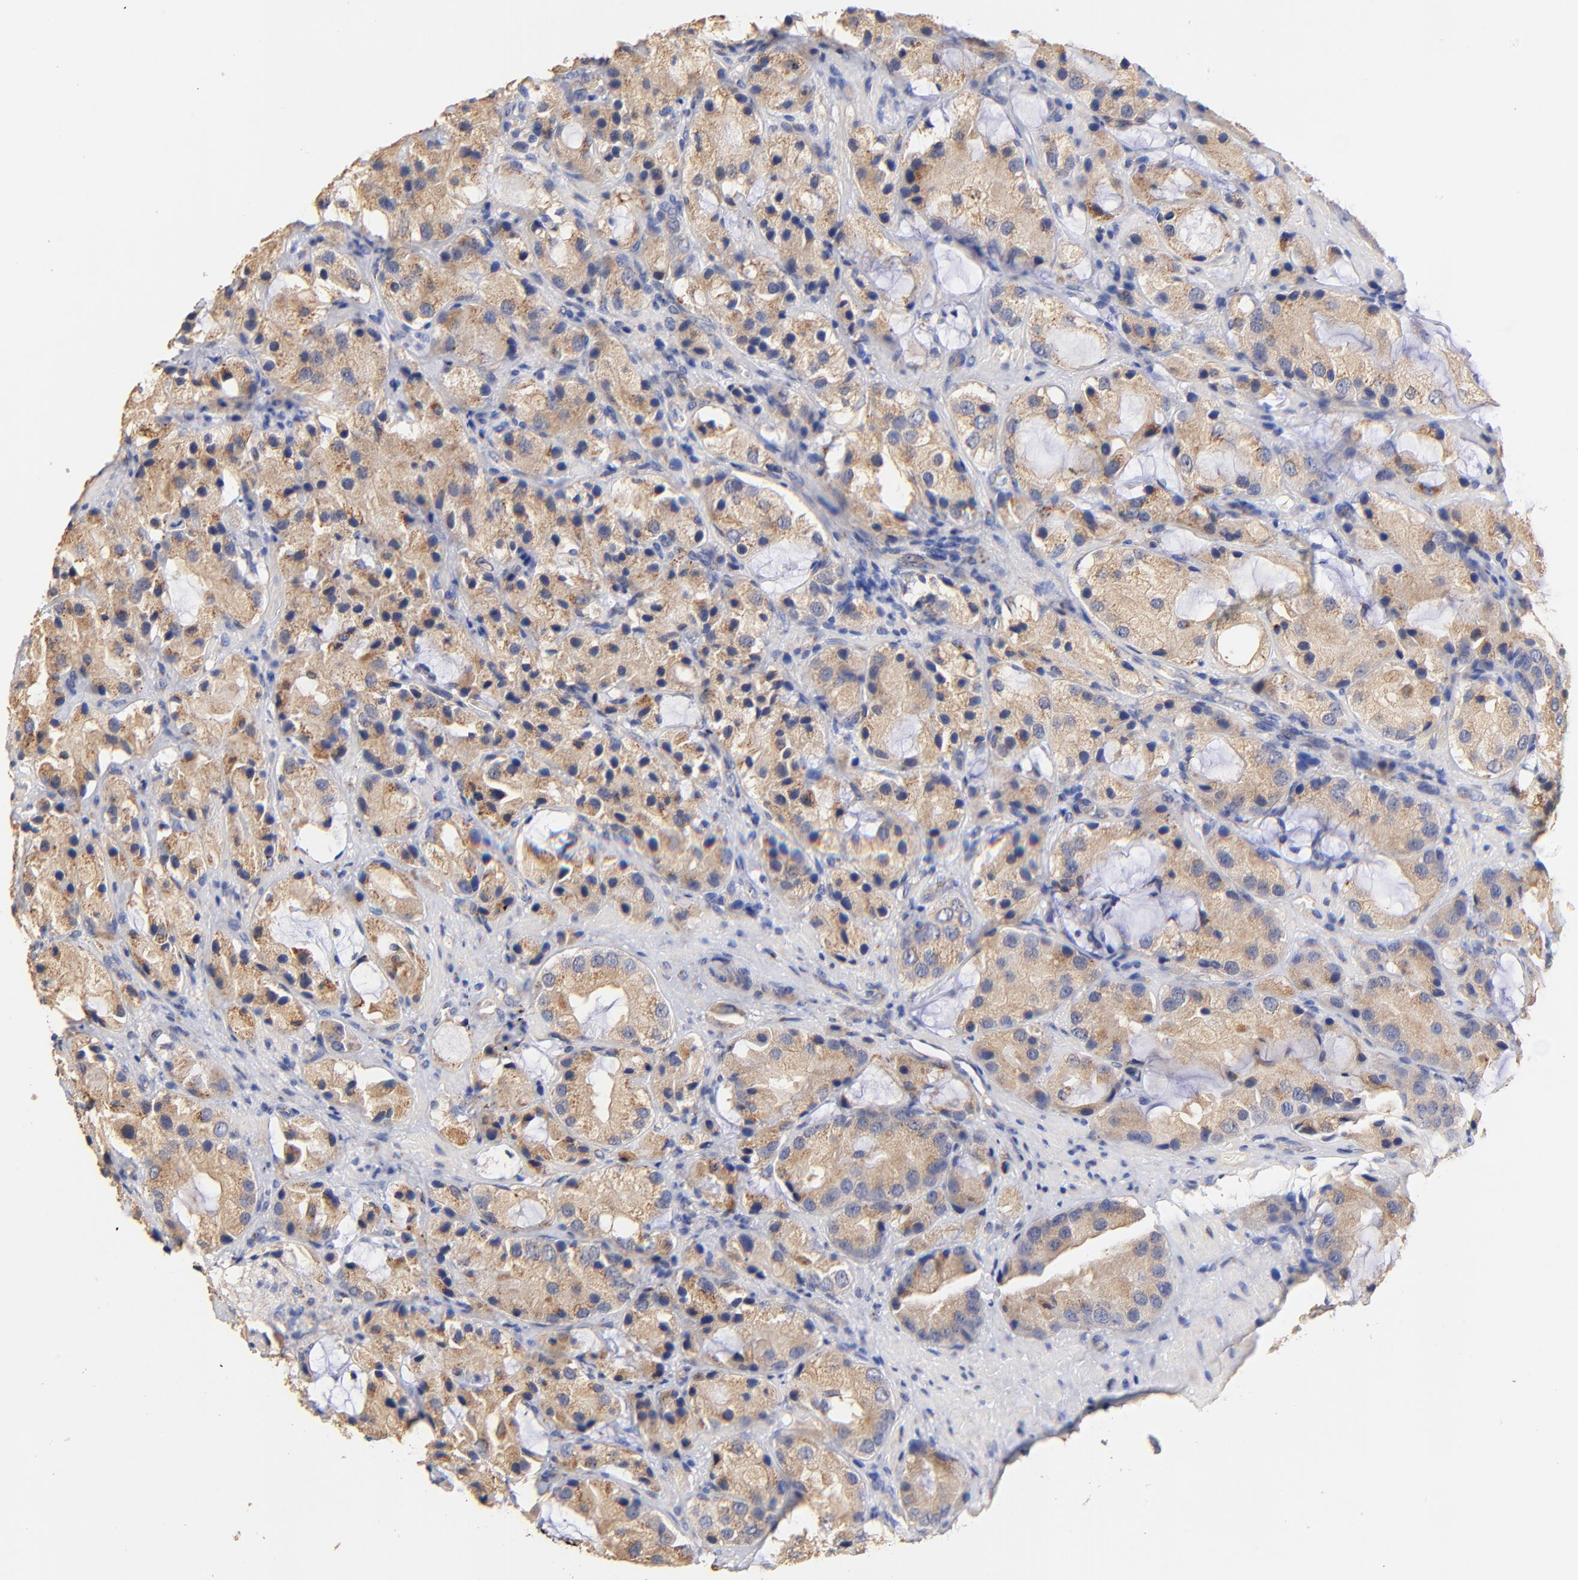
{"staining": {"intensity": "moderate", "quantity": ">75%", "location": "cytoplasmic/membranous"}, "tissue": "prostate cancer", "cell_type": "Tumor cells", "image_type": "cancer", "snomed": [{"axis": "morphology", "description": "Adenocarcinoma, High grade"}, {"axis": "topography", "description": "Prostate"}], "caption": "Immunohistochemical staining of human high-grade adenocarcinoma (prostate) displays medium levels of moderate cytoplasmic/membranous staining in approximately >75% of tumor cells. (DAB IHC, brown staining for protein, blue staining for nuclei).", "gene": "FMNL3", "patient": {"sex": "male", "age": 70}}